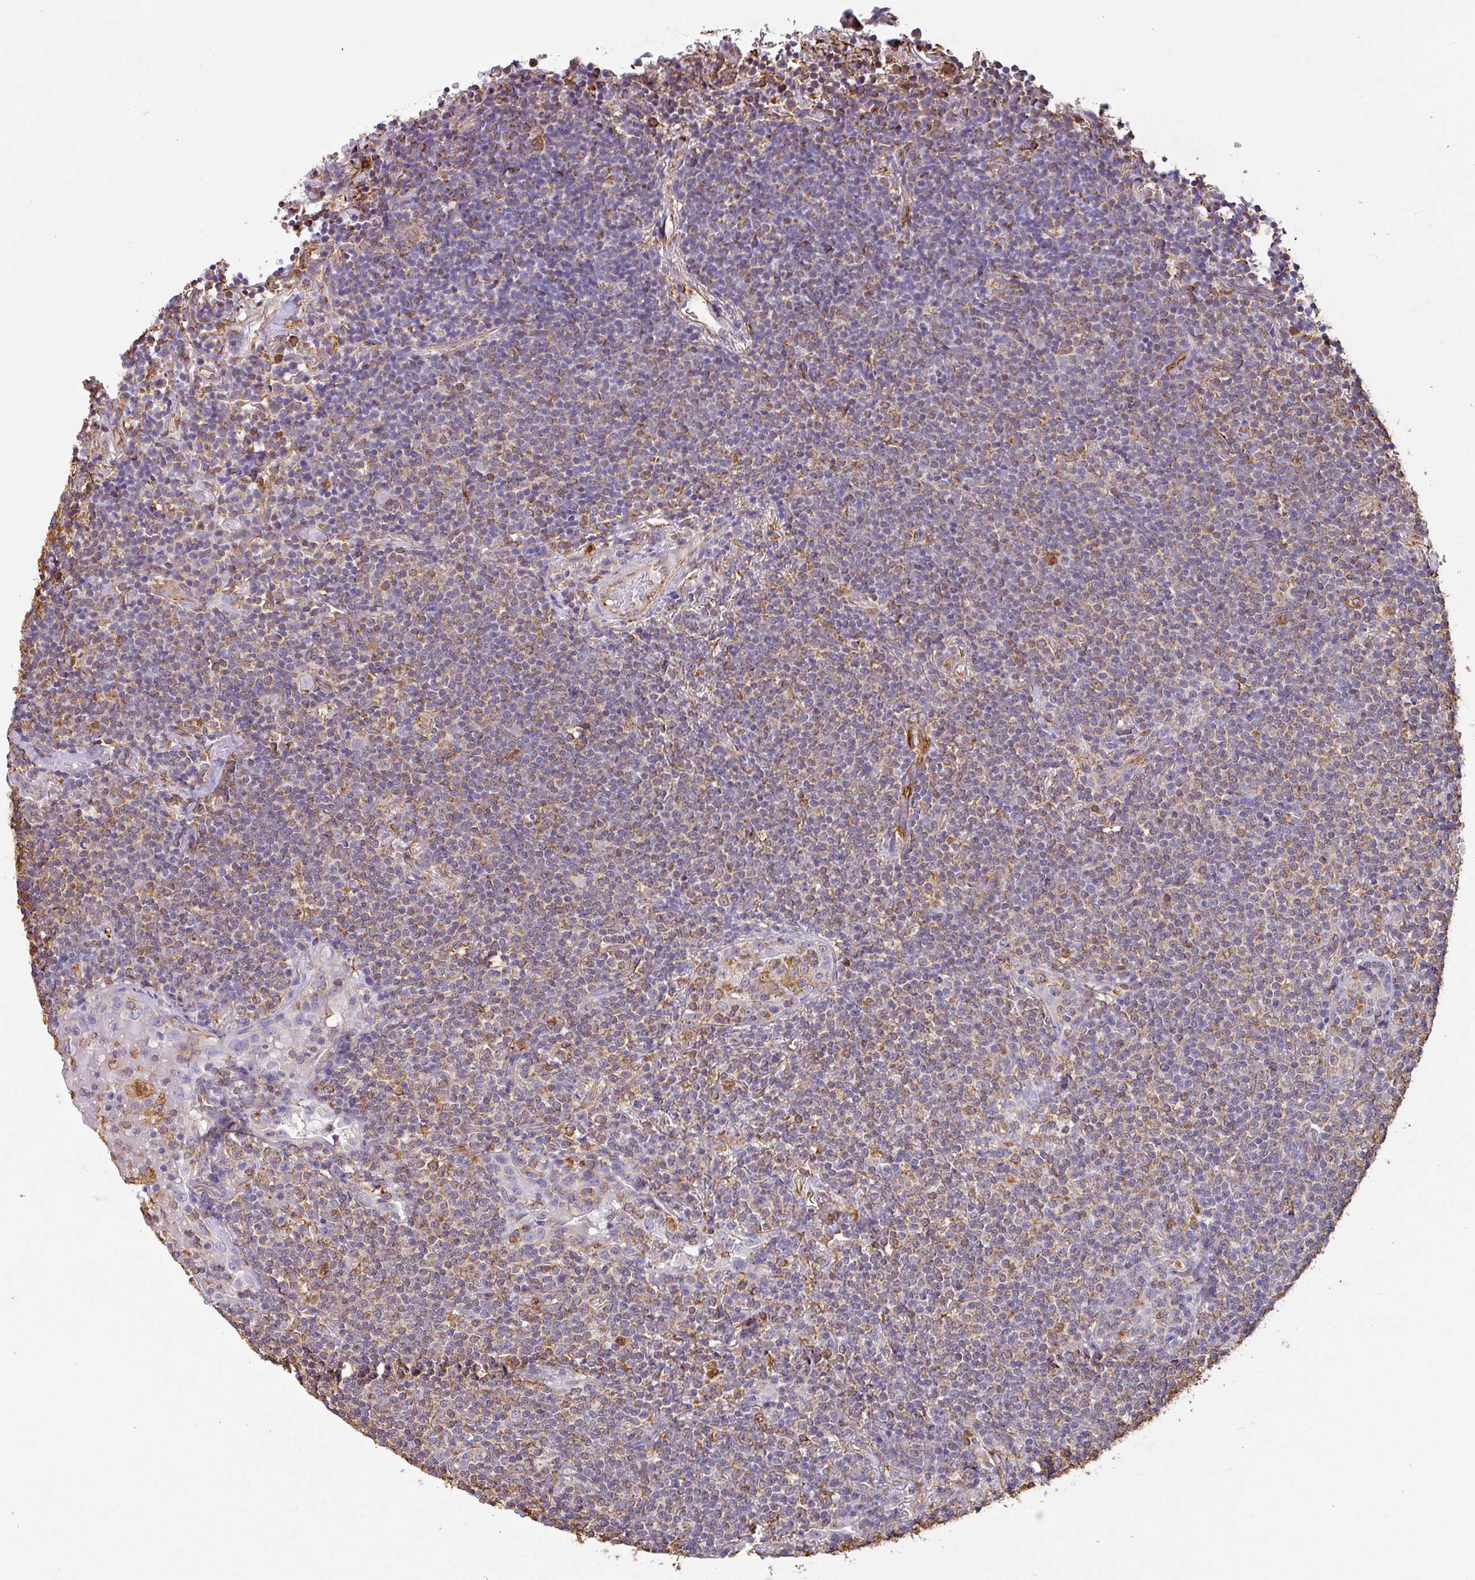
{"staining": {"intensity": "weak", "quantity": "25%-75%", "location": "cytoplasmic/membranous"}, "tissue": "lymphoma", "cell_type": "Tumor cells", "image_type": "cancer", "snomed": [{"axis": "morphology", "description": "Malignant lymphoma, non-Hodgkin's type, Low grade"}, {"axis": "topography", "description": "Lung"}], "caption": "Protein staining of lymphoma tissue reveals weak cytoplasmic/membranous staining in about 25%-75% of tumor cells. The protein of interest is stained brown, and the nuclei are stained in blue (DAB IHC with brightfield microscopy, high magnification).", "gene": "ZNF280C", "patient": {"sex": "female", "age": 71}}